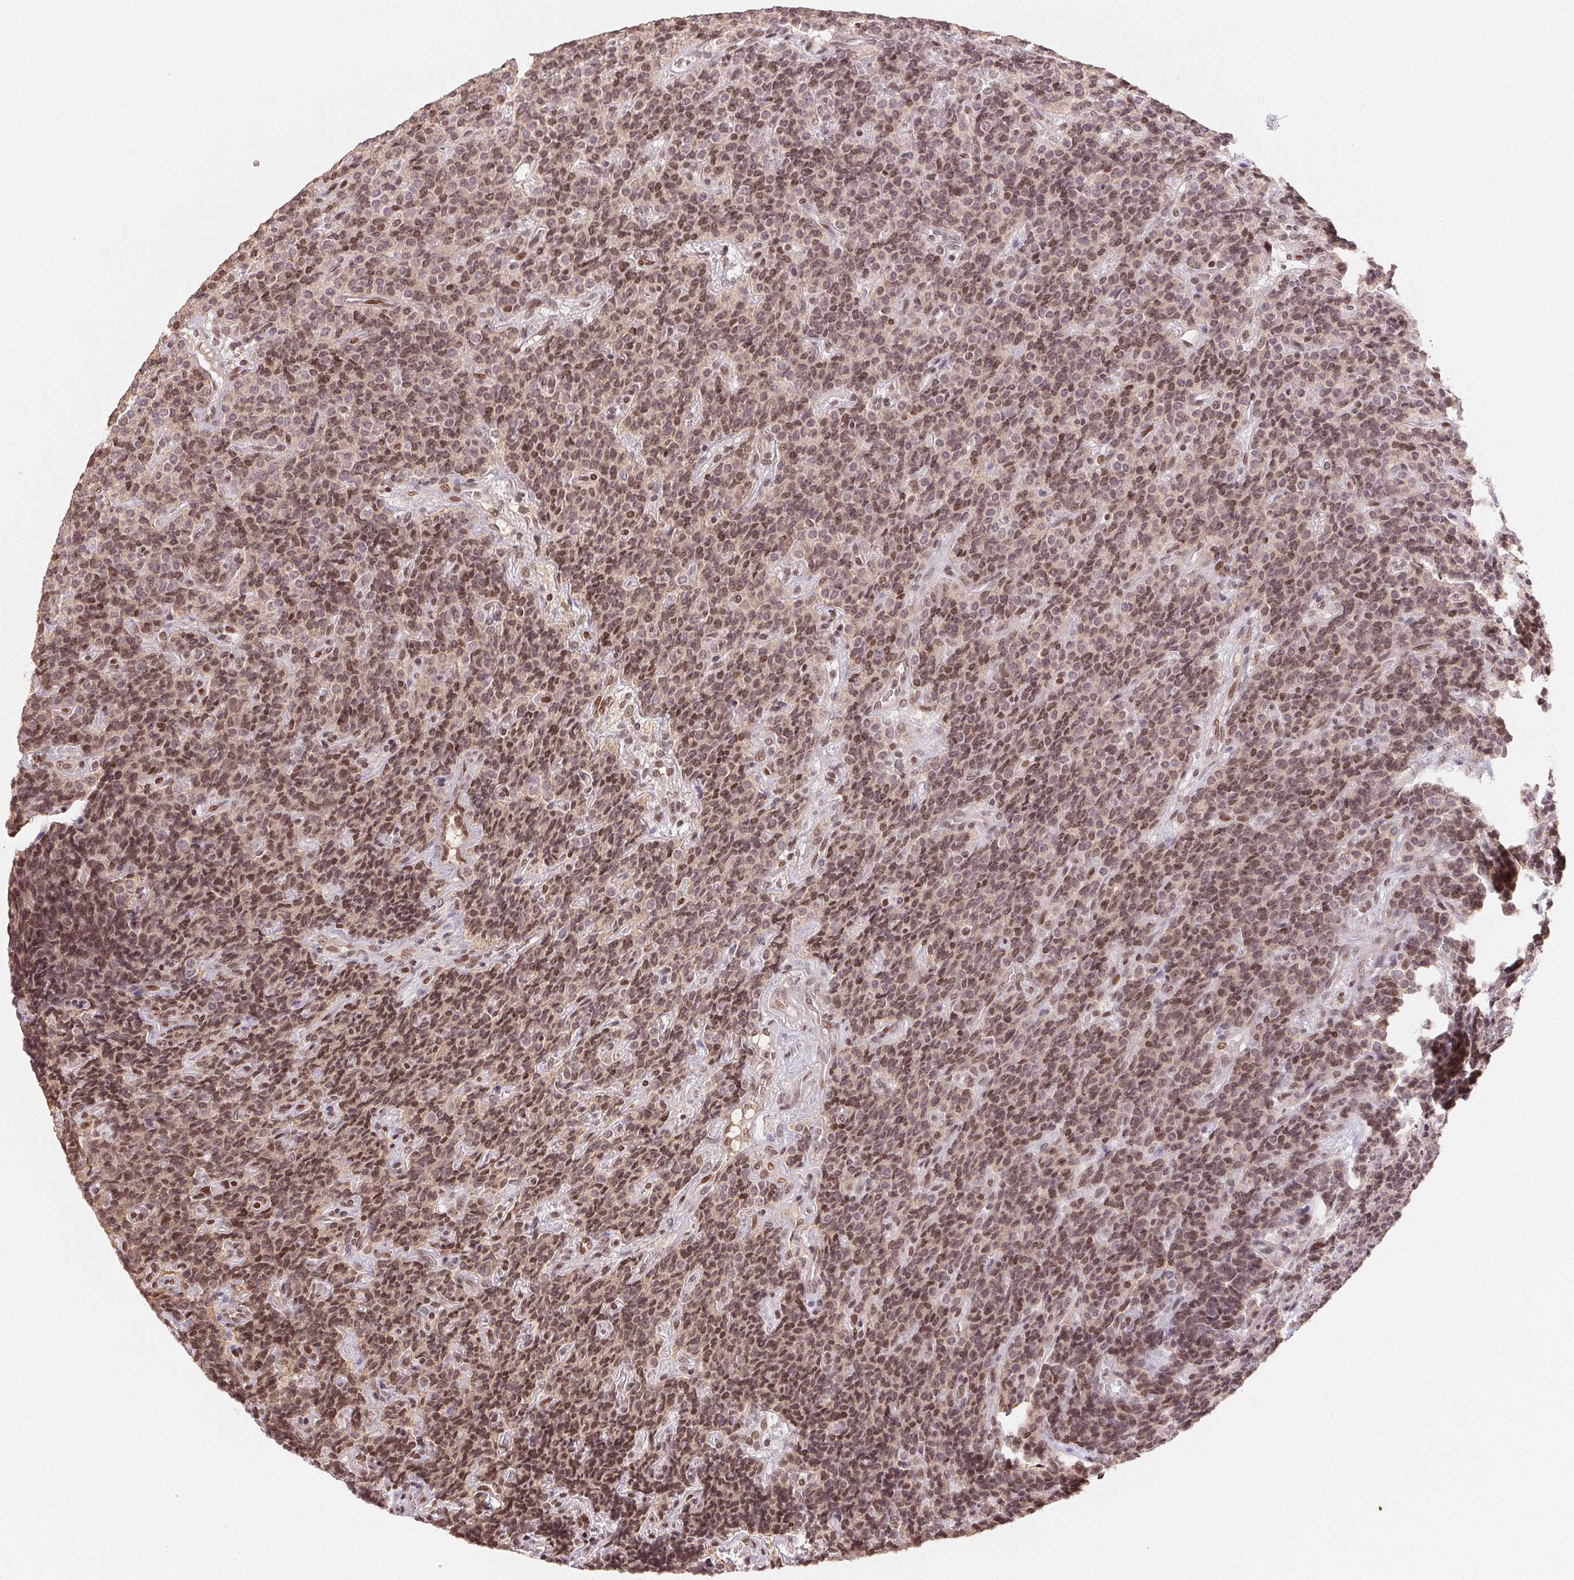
{"staining": {"intensity": "moderate", "quantity": ">75%", "location": "nuclear"}, "tissue": "carcinoid", "cell_type": "Tumor cells", "image_type": "cancer", "snomed": [{"axis": "morphology", "description": "Carcinoid, malignant, NOS"}, {"axis": "topography", "description": "Pancreas"}], "caption": "Immunohistochemical staining of human malignant carcinoid exhibits medium levels of moderate nuclear protein staining in approximately >75% of tumor cells.", "gene": "MAPKAPK2", "patient": {"sex": "male", "age": 36}}